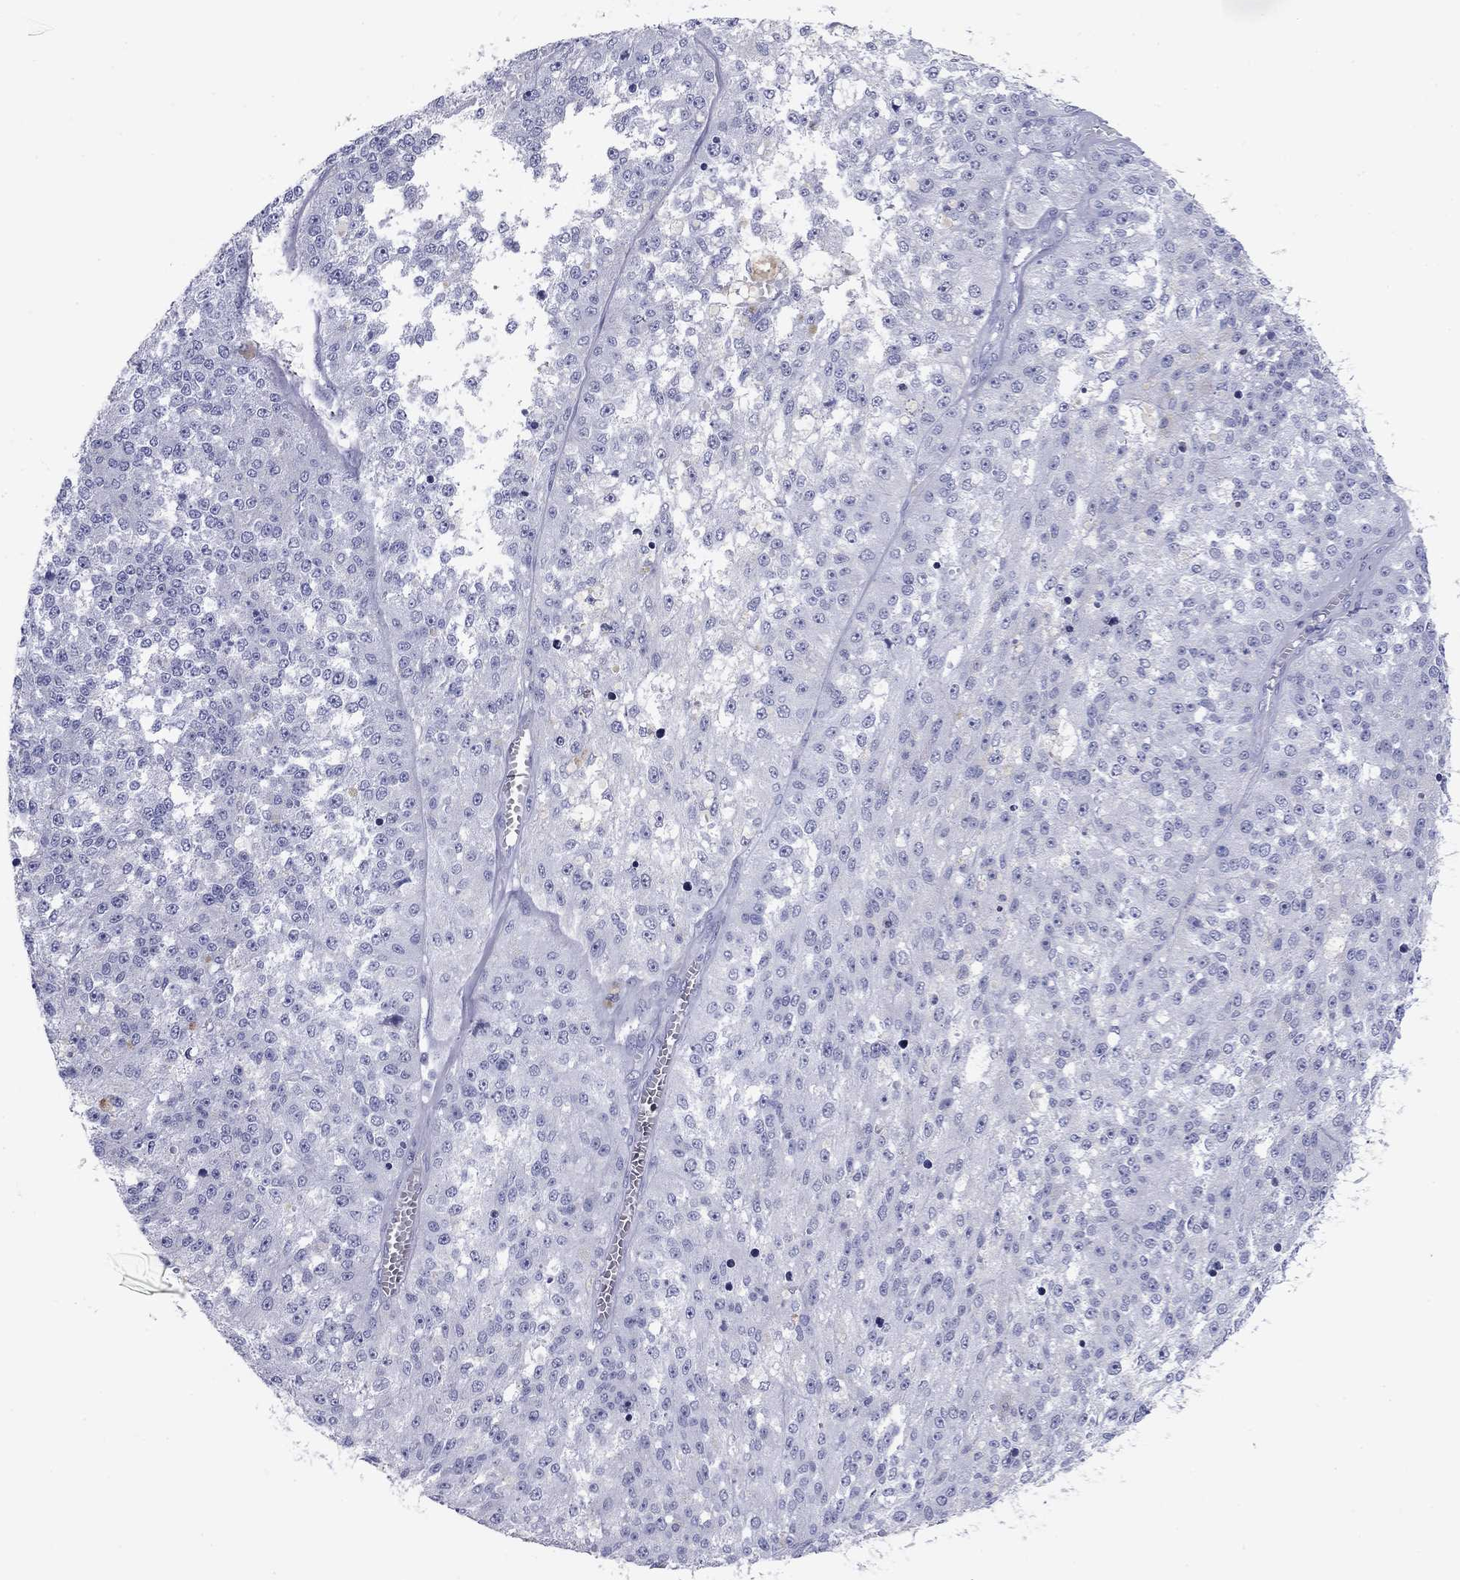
{"staining": {"intensity": "negative", "quantity": "none", "location": "none"}, "tissue": "melanoma", "cell_type": "Tumor cells", "image_type": "cancer", "snomed": [{"axis": "morphology", "description": "Malignant melanoma, Metastatic site"}, {"axis": "topography", "description": "Lymph node"}], "caption": "The histopathology image shows no staining of tumor cells in melanoma.", "gene": "NPPA", "patient": {"sex": "female", "age": 64}}